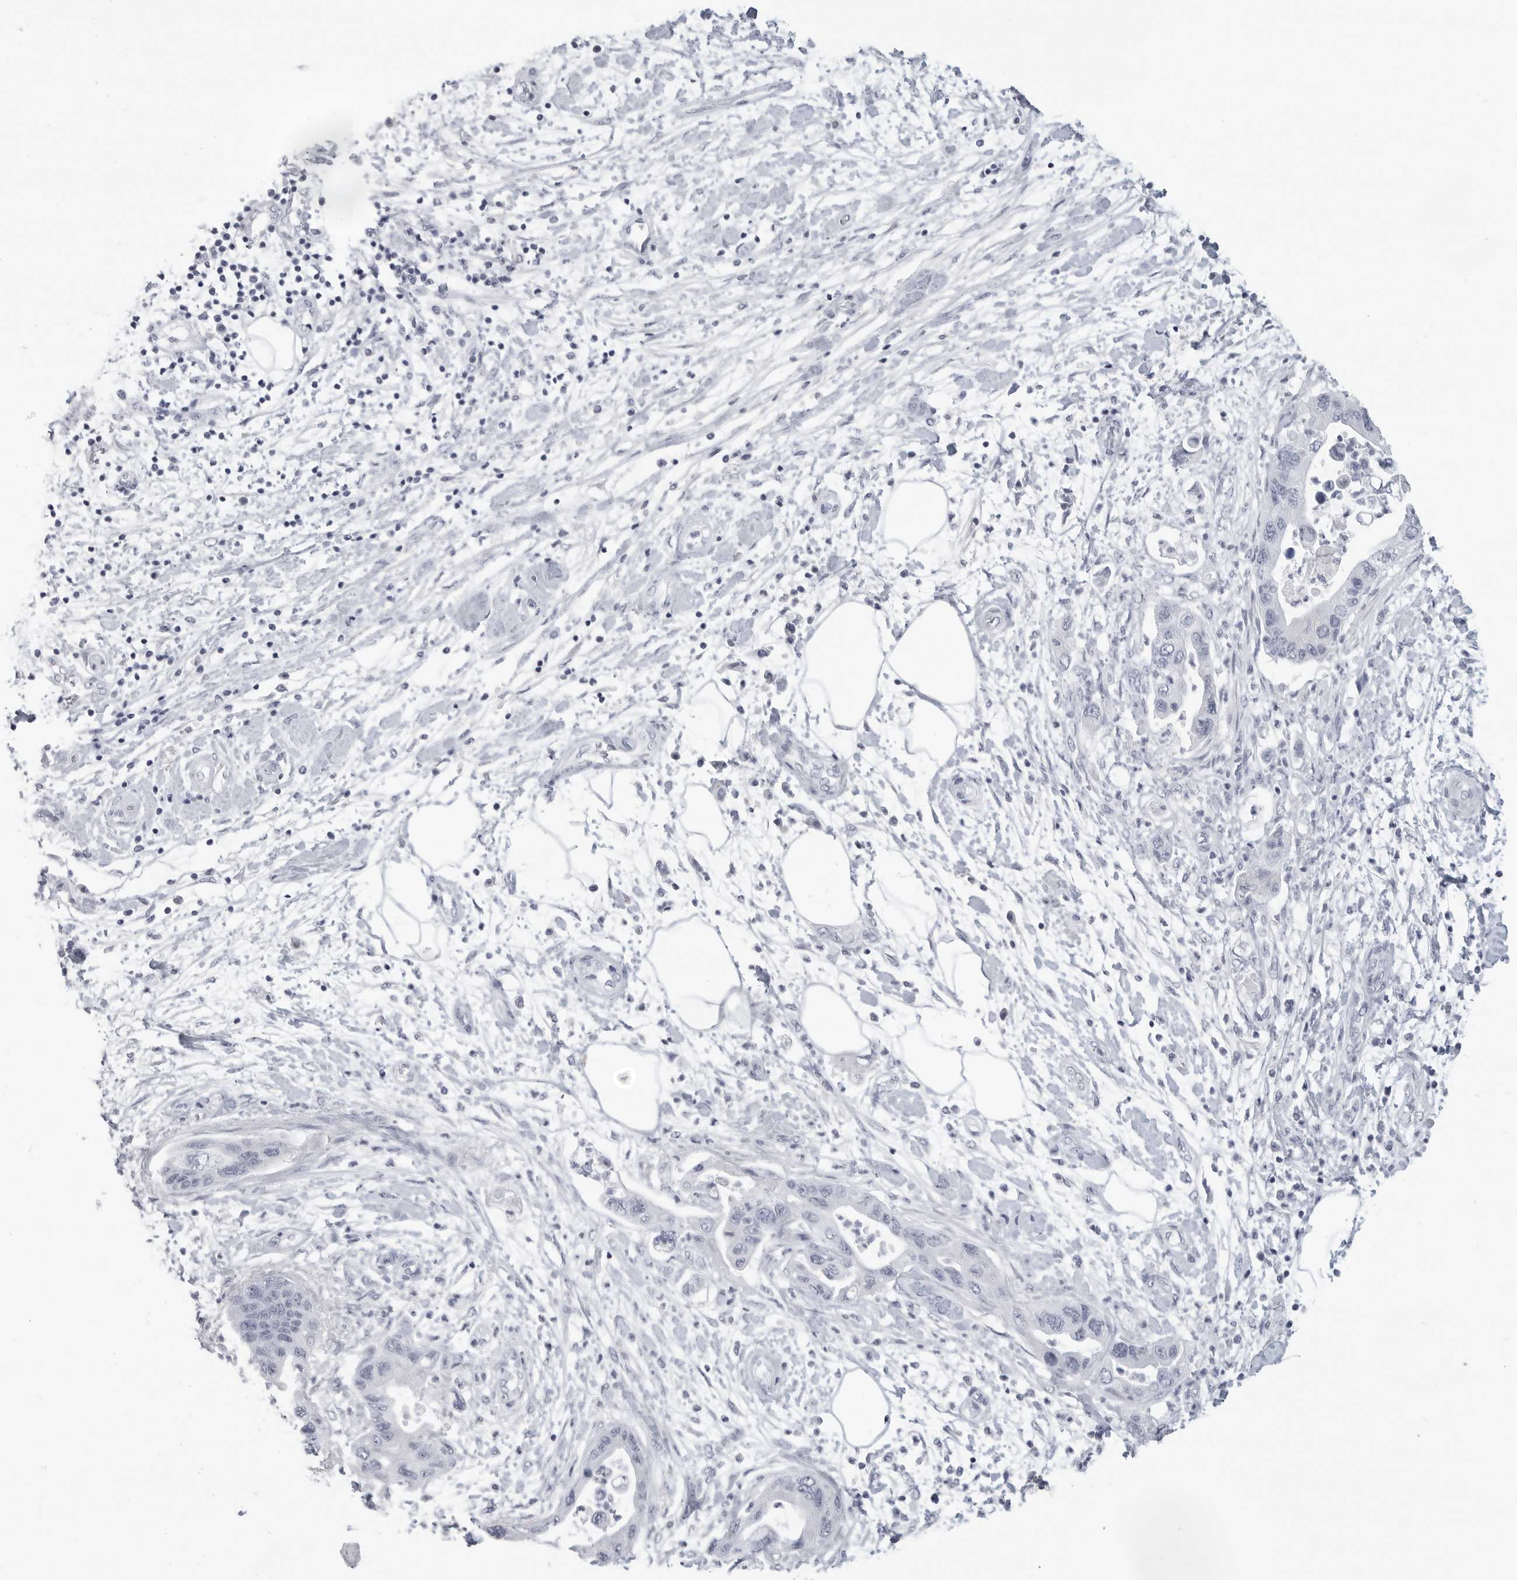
{"staining": {"intensity": "negative", "quantity": "none", "location": "none"}, "tissue": "pancreatic cancer", "cell_type": "Tumor cells", "image_type": "cancer", "snomed": [{"axis": "morphology", "description": "Adenocarcinoma, NOS"}, {"axis": "topography", "description": "Pancreas"}], "caption": "A high-resolution micrograph shows immunohistochemistry staining of pancreatic cancer, which exhibits no significant expression in tumor cells.", "gene": "LY6D", "patient": {"sex": "female", "age": 73}}